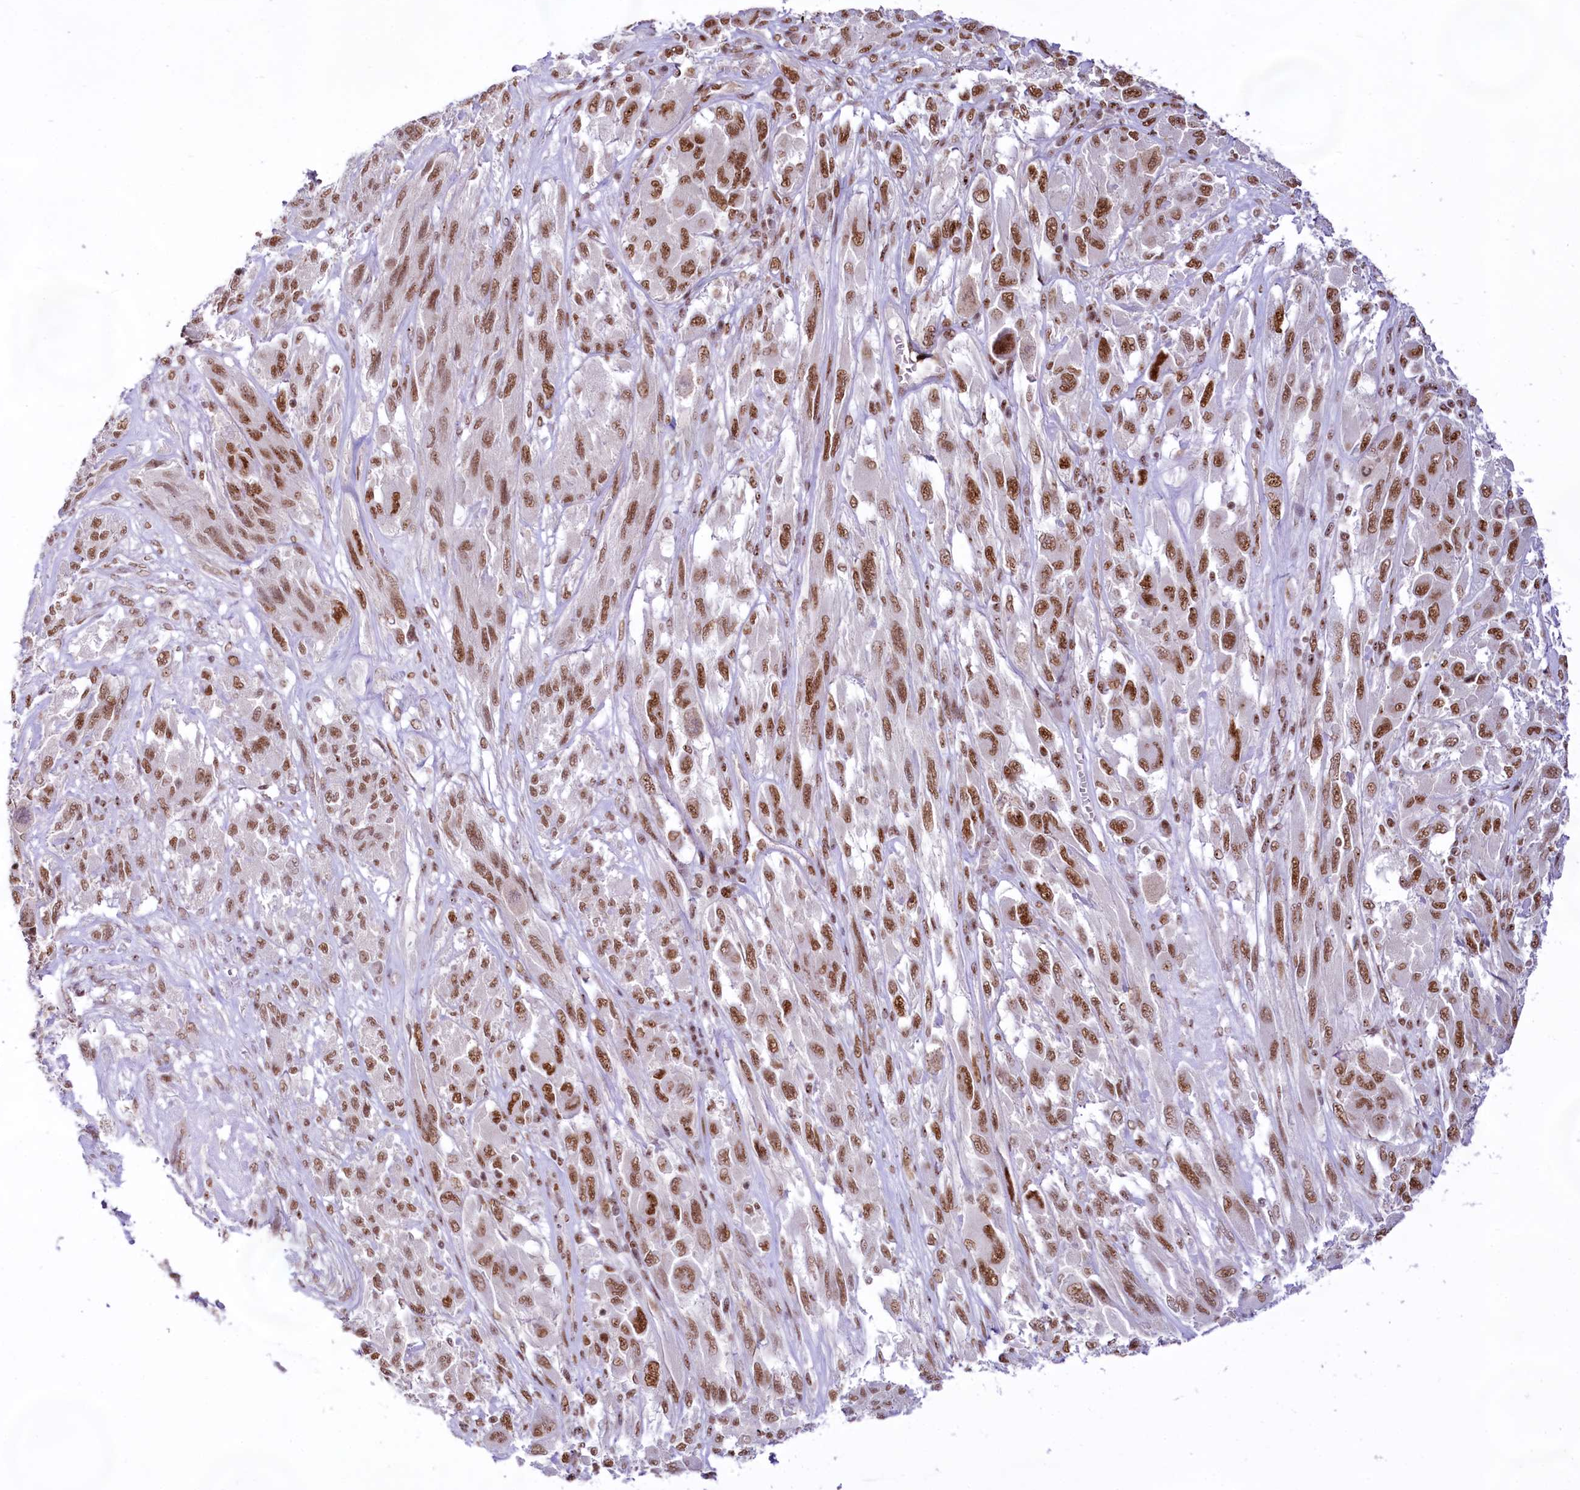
{"staining": {"intensity": "moderate", "quantity": ">75%", "location": "nuclear"}, "tissue": "melanoma", "cell_type": "Tumor cells", "image_type": "cancer", "snomed": [{"axis": "morphology", "description": "Malignant melanoma, NOS"}, {"axis": "topography", "description": "Skin"}], "caption": "This is an image of IHC staining of malignant melanoma, which shows moderate expression in the nuclear of tumor cells.", "gene": "HIRA", "patient": {"sex": "female", "age": 91}}